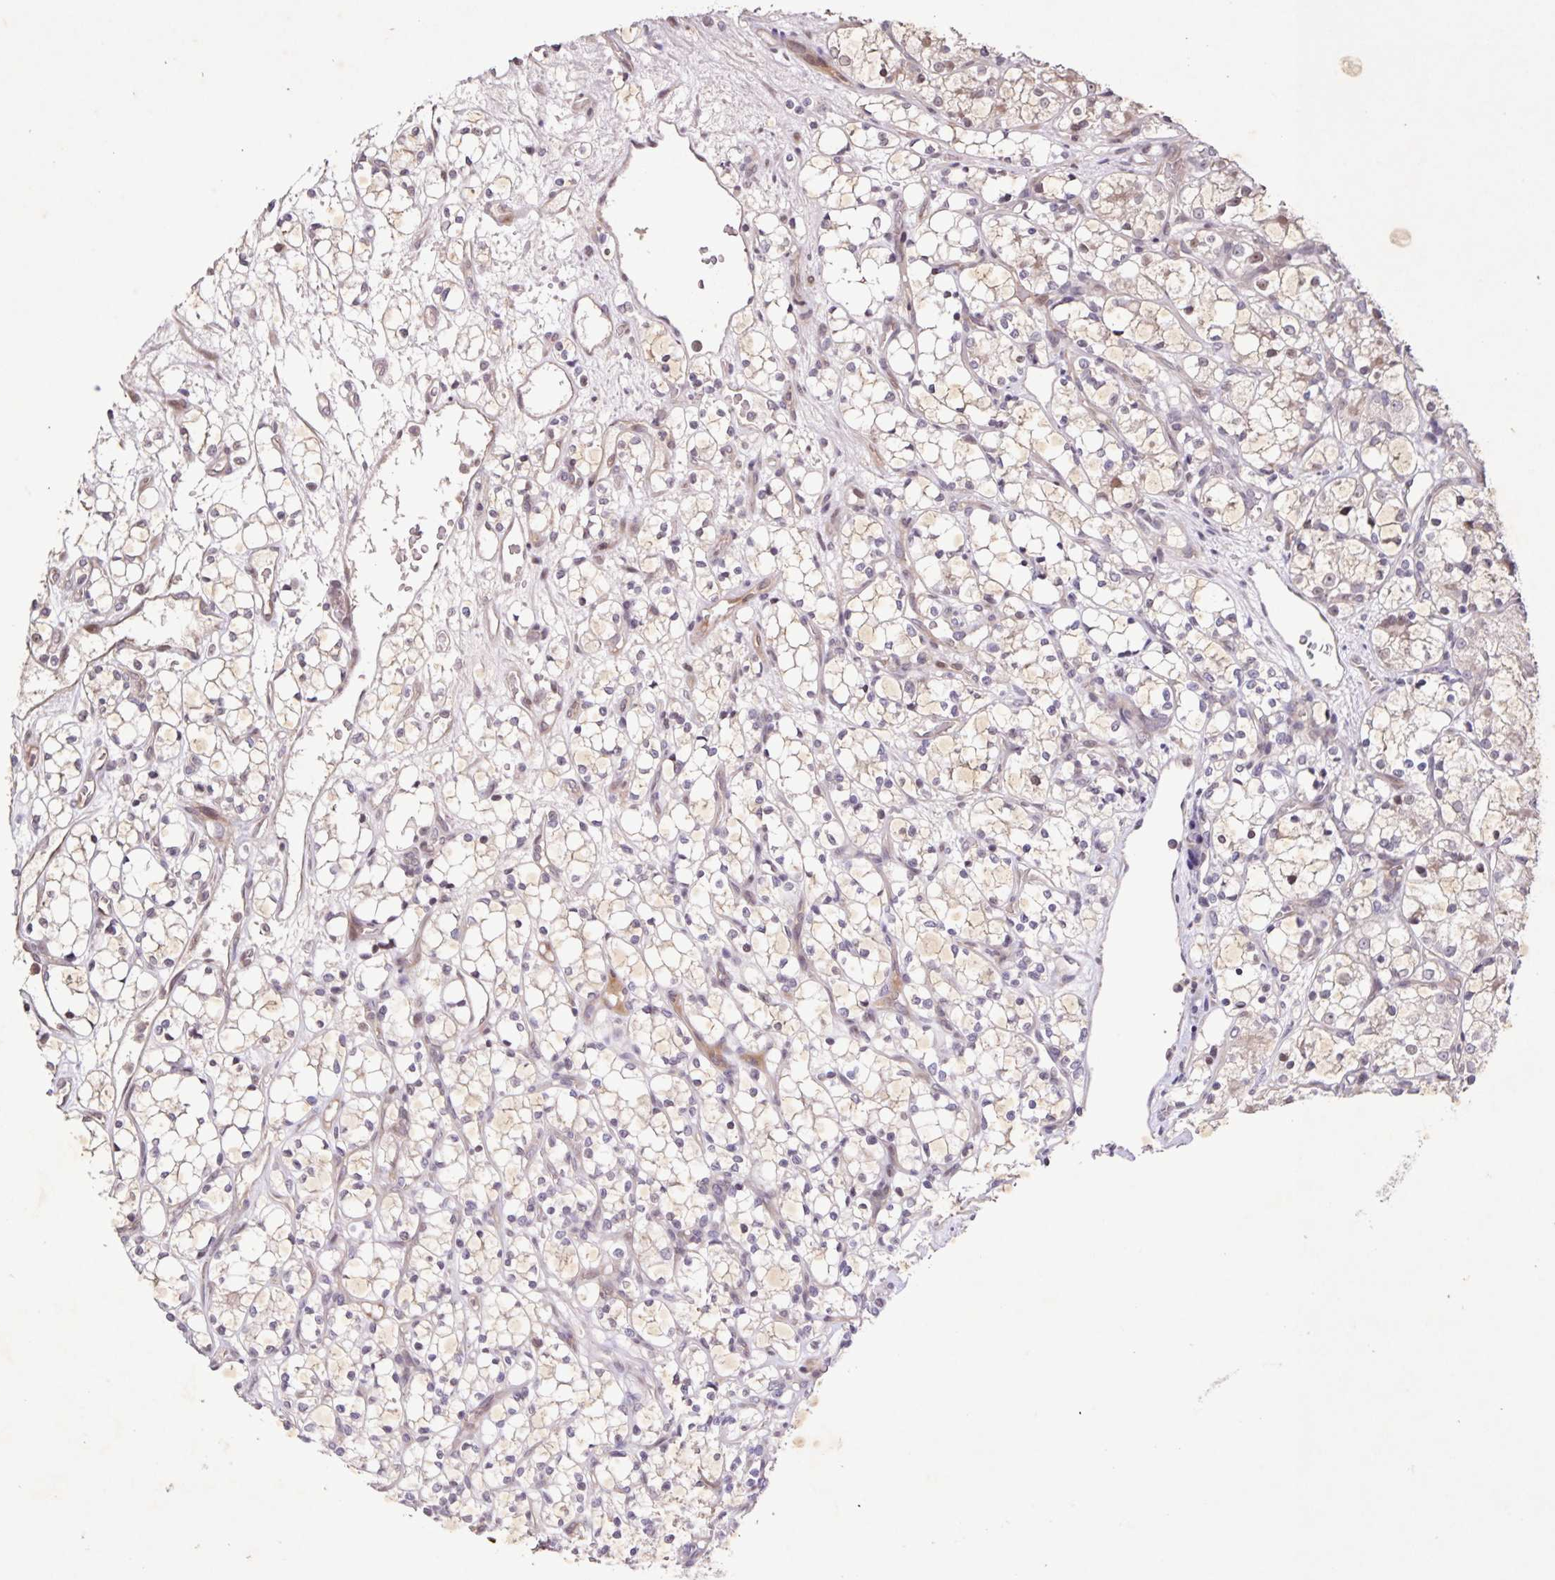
{"staining": {"intensity": "negative", "quantity": "none", "location": "none"}, "tissue": "renal cancer", "cell_type": "Tumor cells", "image_type": "cancer", "snomed": [{"axis": "morphology", "description": "Adenocarcinoma, NOS"}, {"axis": "topography", "description": "Kidney"}], "caption": "Human adenocarcinoma (renal) stained for a protein using IHC demonstrates no positivity in tumor cells.", "gene": "GDF2", "patient": {"sex": "female", "age": 69}}